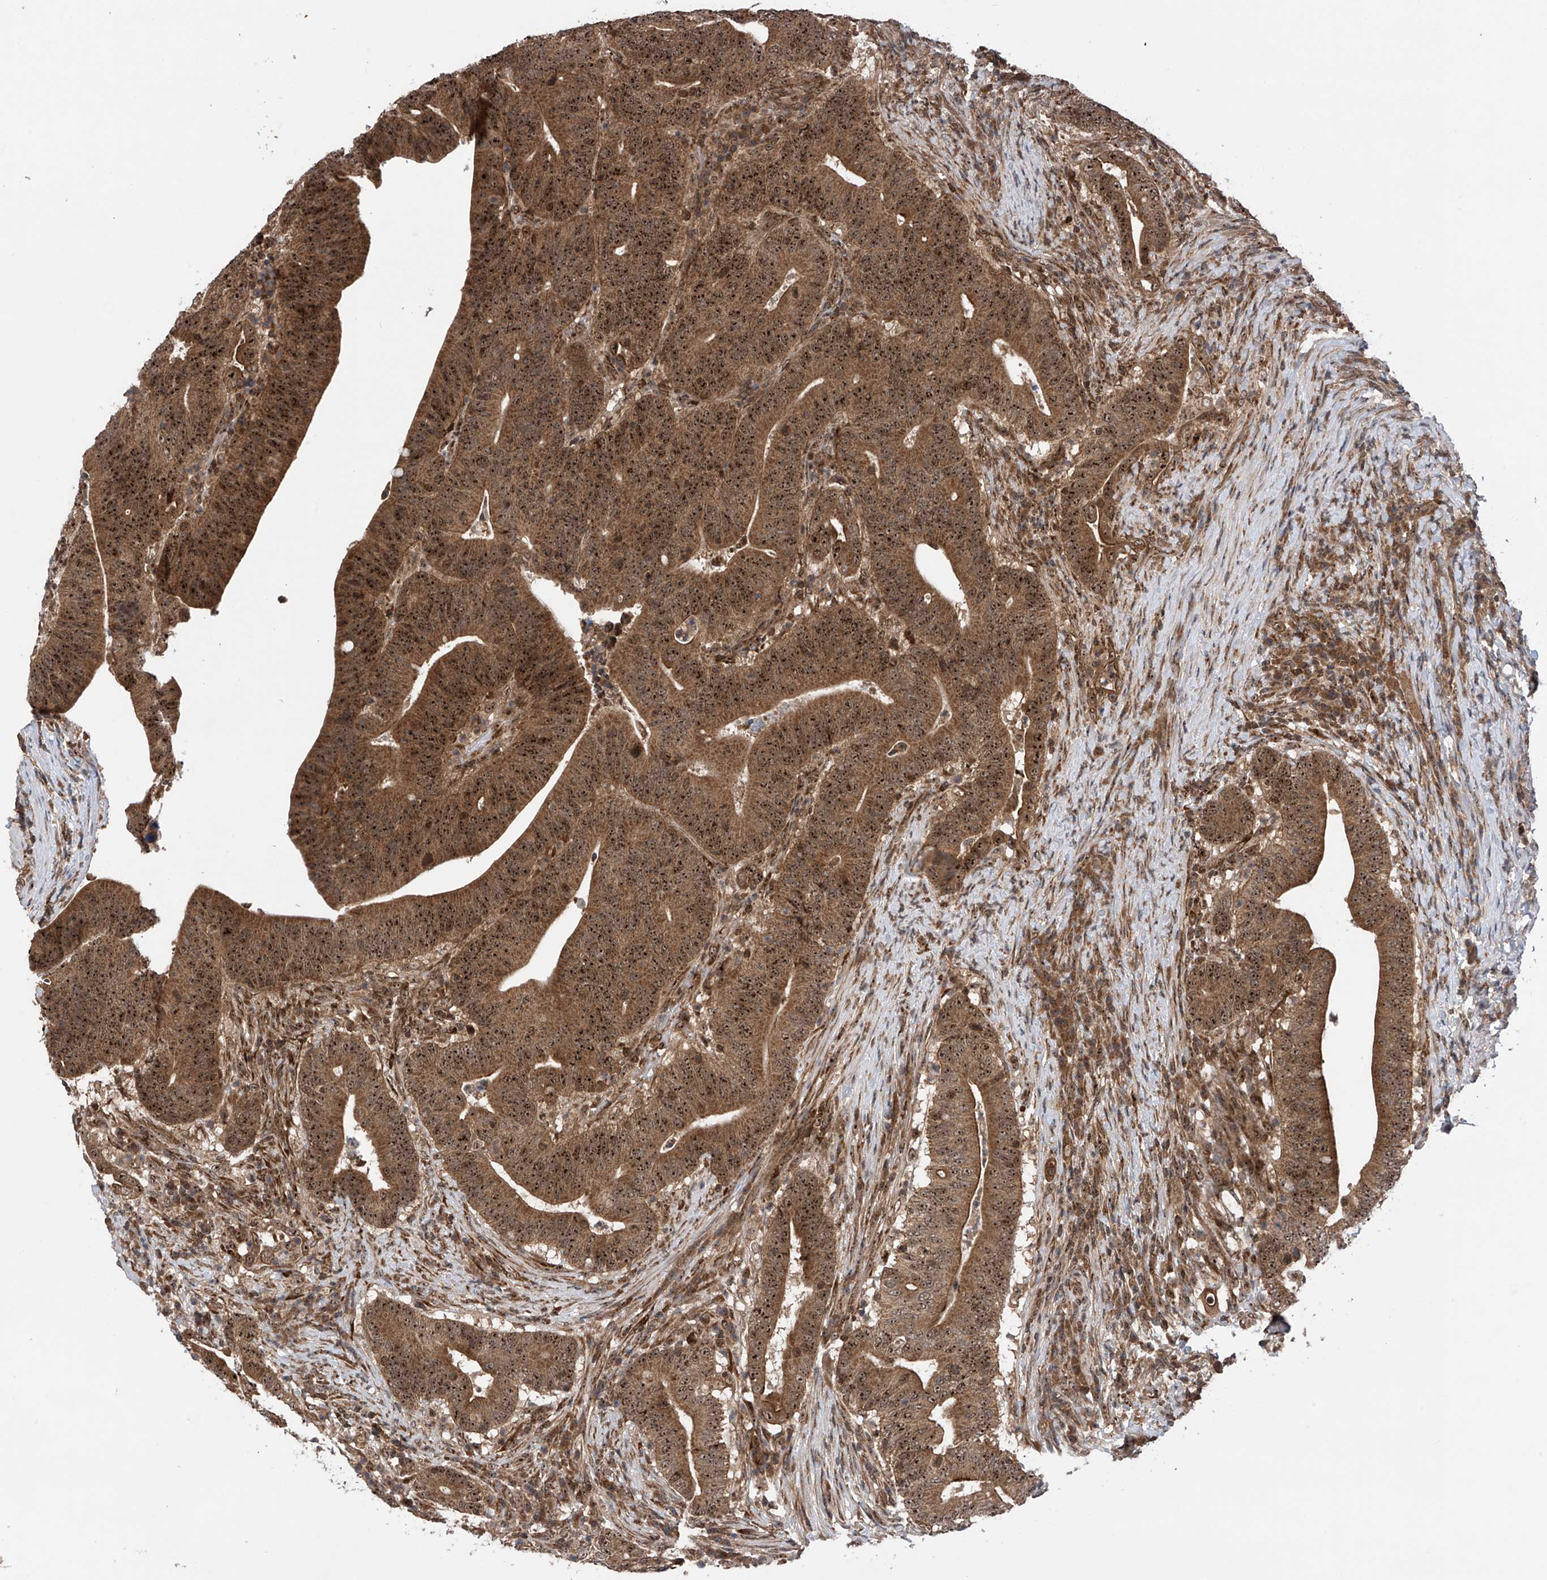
{"staining": {"intensity": "strong", "quantity": ">75%", "location": "cytoplasmic/membranous,nuclear"}, "tissue": "colorectal cancer", "cell_type": "Tumor cells", "image_type": "cancer", "snomed": [{"axis": "morphology", "description": "Adenocarcinoma, NOS"}, {"axis": "topography", "description": "Colon"}], "caption": "Protein staining exhibits strong cytoplasmic/membranous and nuclear staining in approximately >75% of tumor cells in adenocarcinoma (colorectal).", "gene": "C1orf131", "patient": {"sex": "female", "age": 66}}